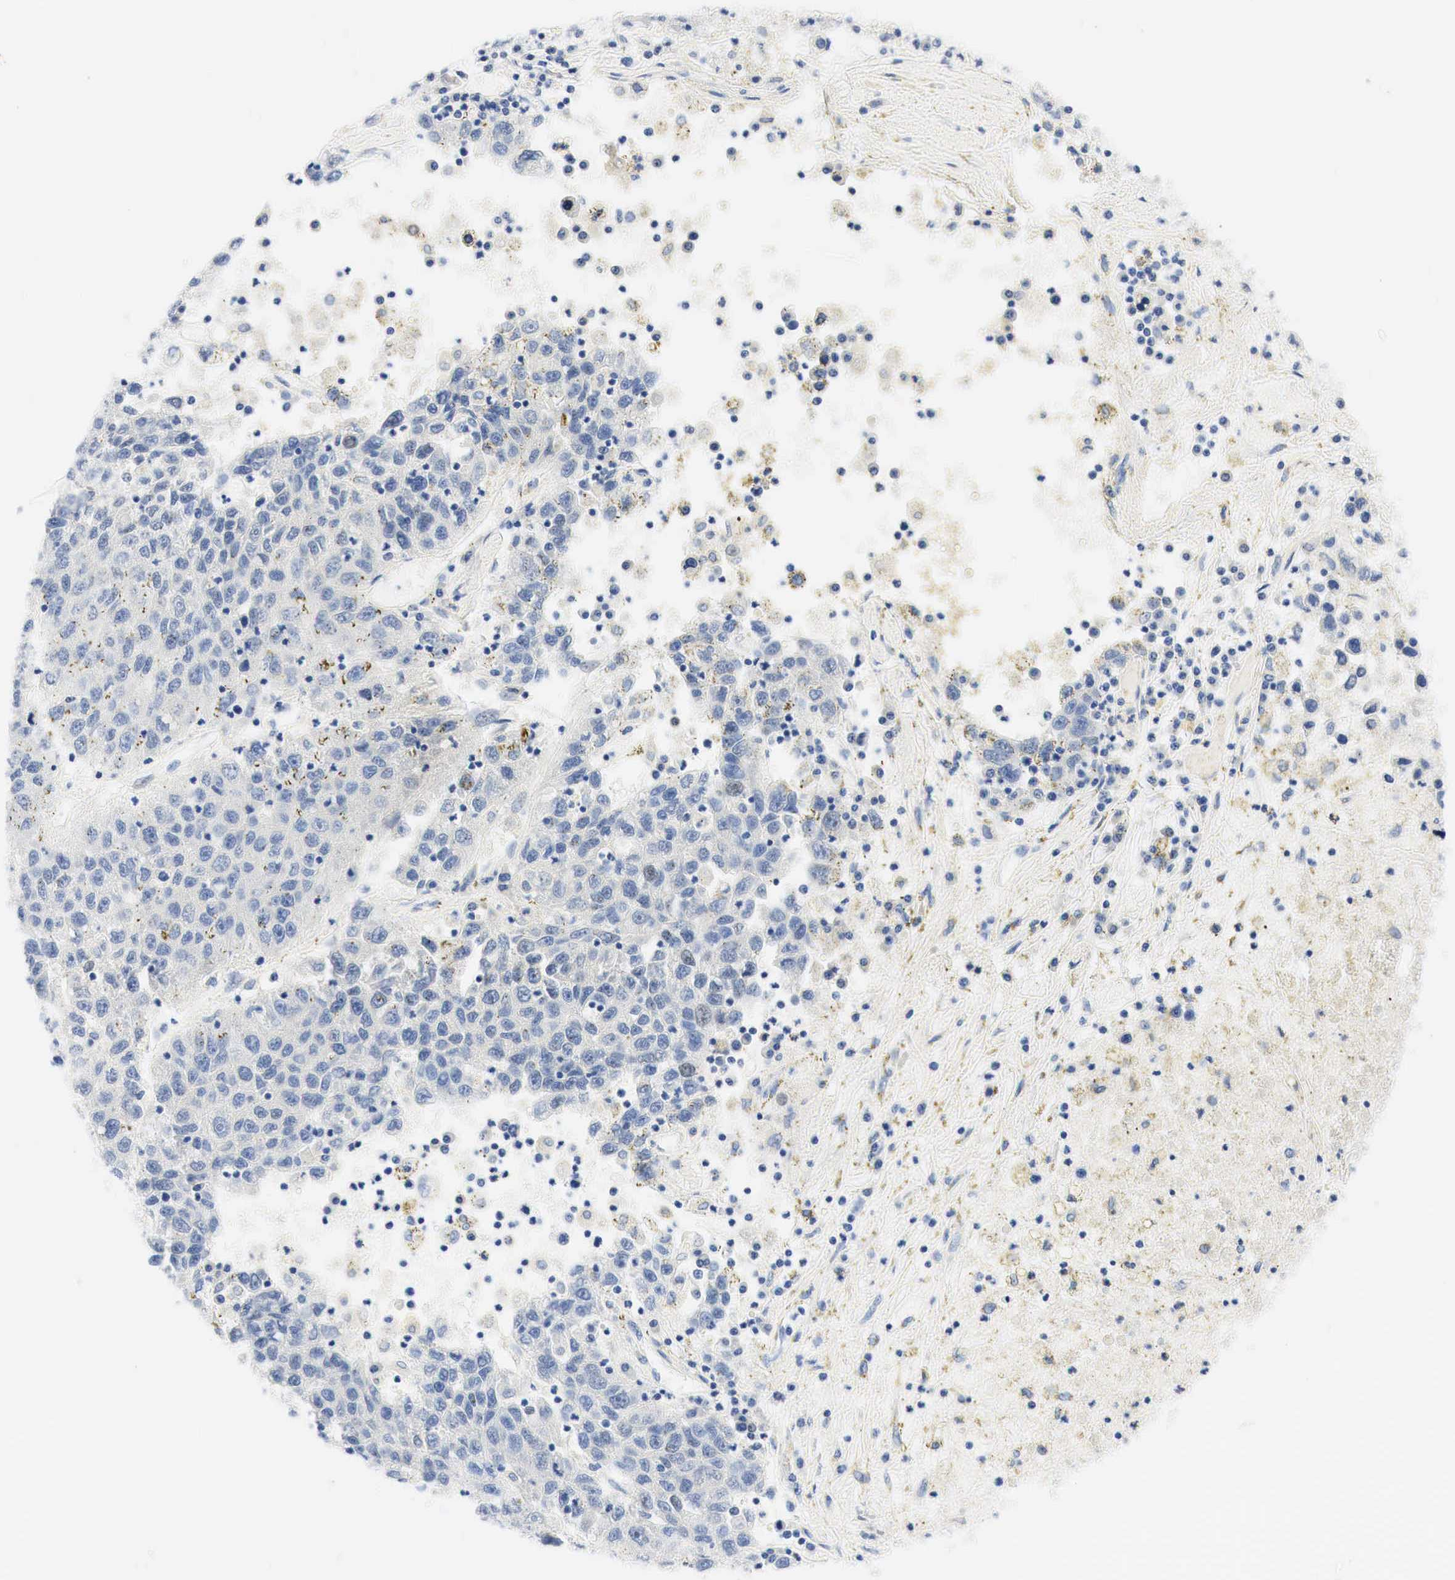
{"staining": {"intensity": "negative", "quantity": "none", "location": "none"}, "tissue": "liver cancer", "cell_type": "Tumor cells", "image_type": "cancer", "snomed": [{"axis": "morphology", "description": "Carcinoma, Hepatocellular, NOS"}, {"axis": "topography", "description": "Liver"}], "caption": "IHC micrograph of liver cancer (hepatocellular carcinoma) stained for a protein (brown), which exhibits no staining in tumor cells.", "gene": "NKX2-1", "patient": {"sex": "male", "age": 49}}